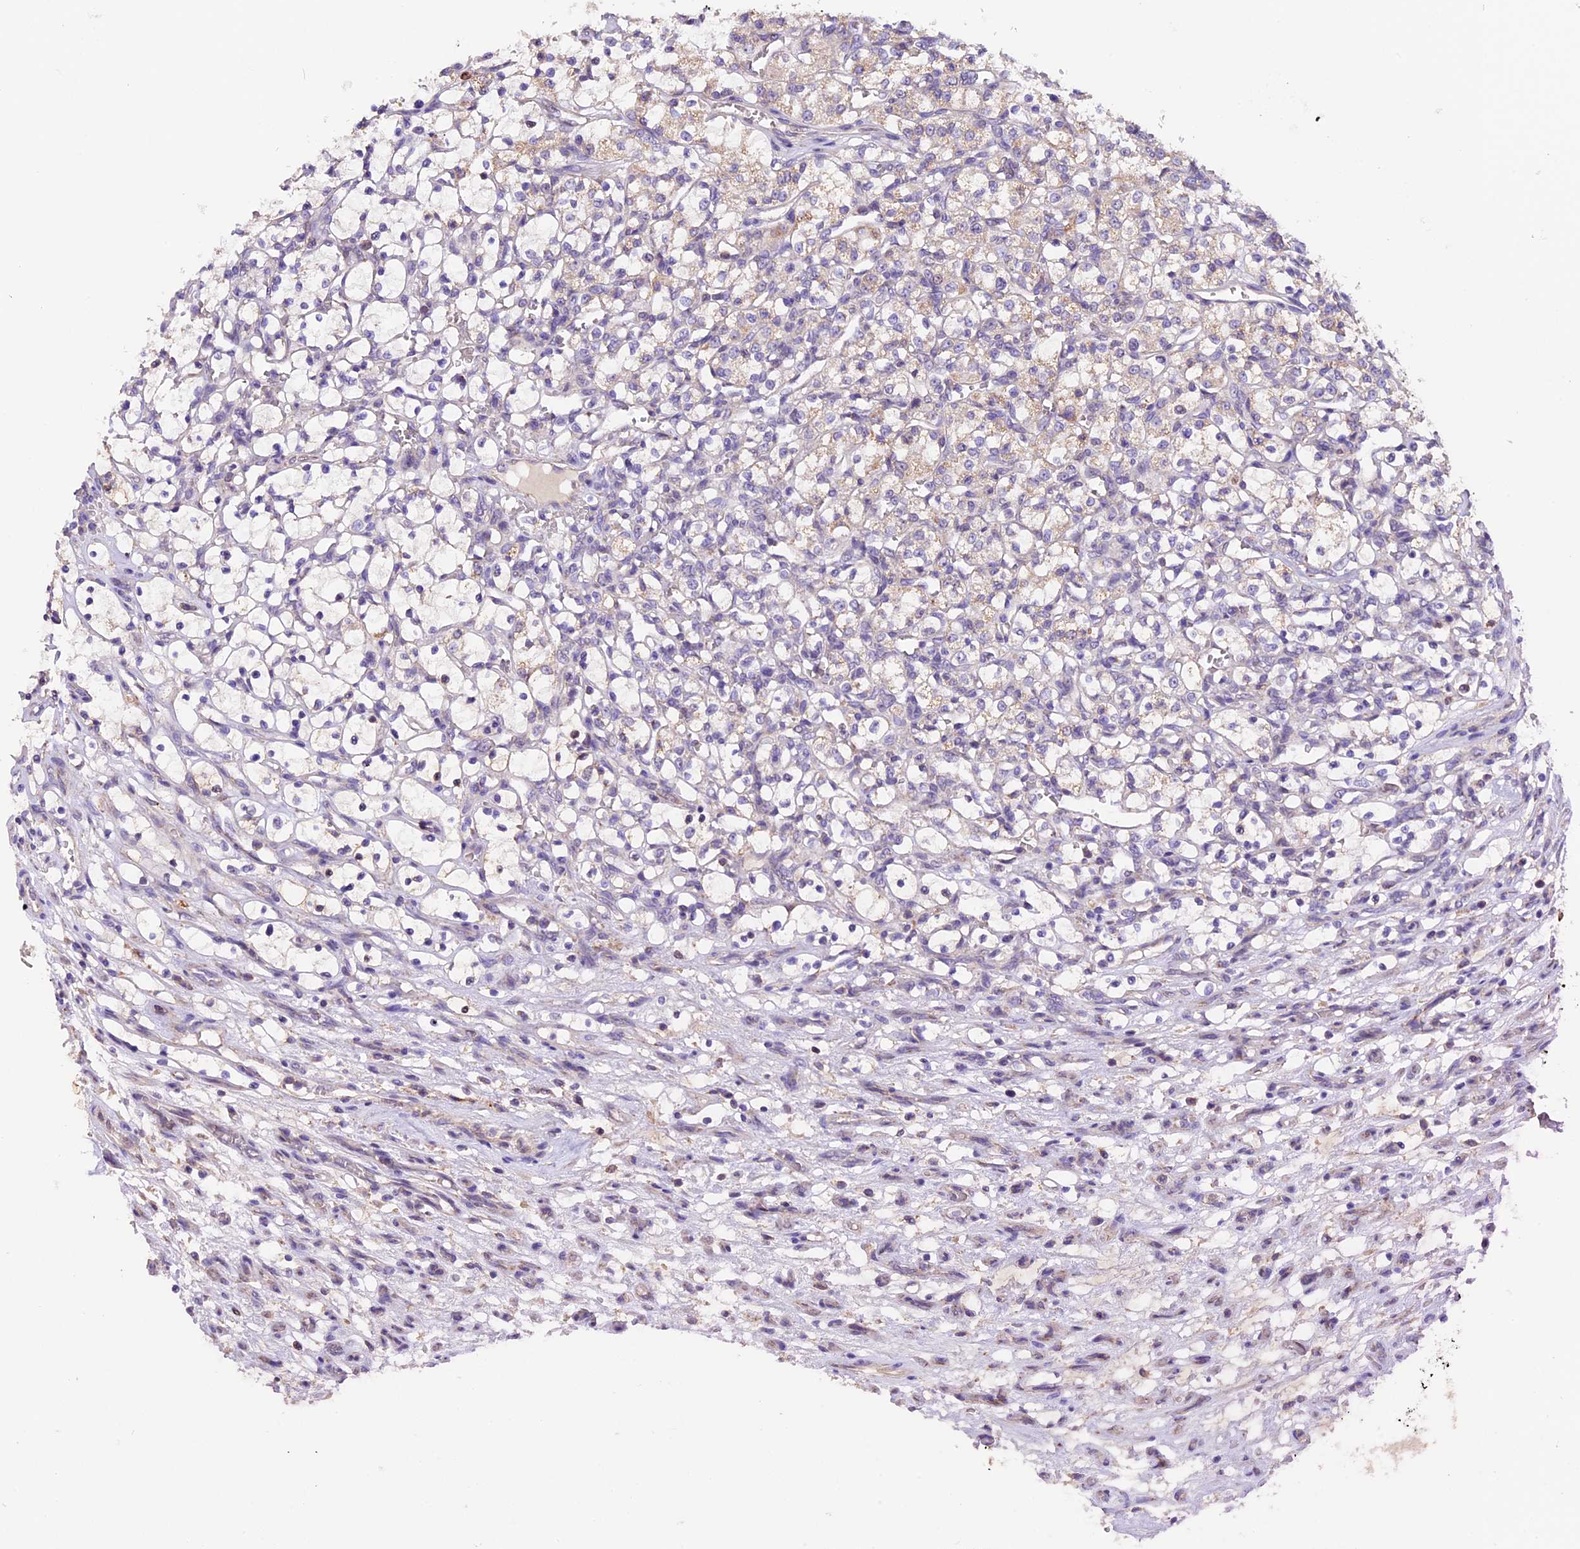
{"staining": {"intensity": "negative", "quantity": "none", "location": "none"}, "tissue": "renal cancer", "cell_type": "Tumor cells", "image_type": "cancer", "snomed": [{"axis": "morphology", "description": "Adenocarcinoma, NOS"}, {"axis": "topography", "description": "Kidney"}], "caption": "IHC histopathology image of neoplastic tissue: human renal cancer stained with DAB (3,3'-diaminobenzidine) demonstrates no significant protein expression in tumor cells.", "gene": "DDX28", "patient": {"sex": "female", "age": 69}}